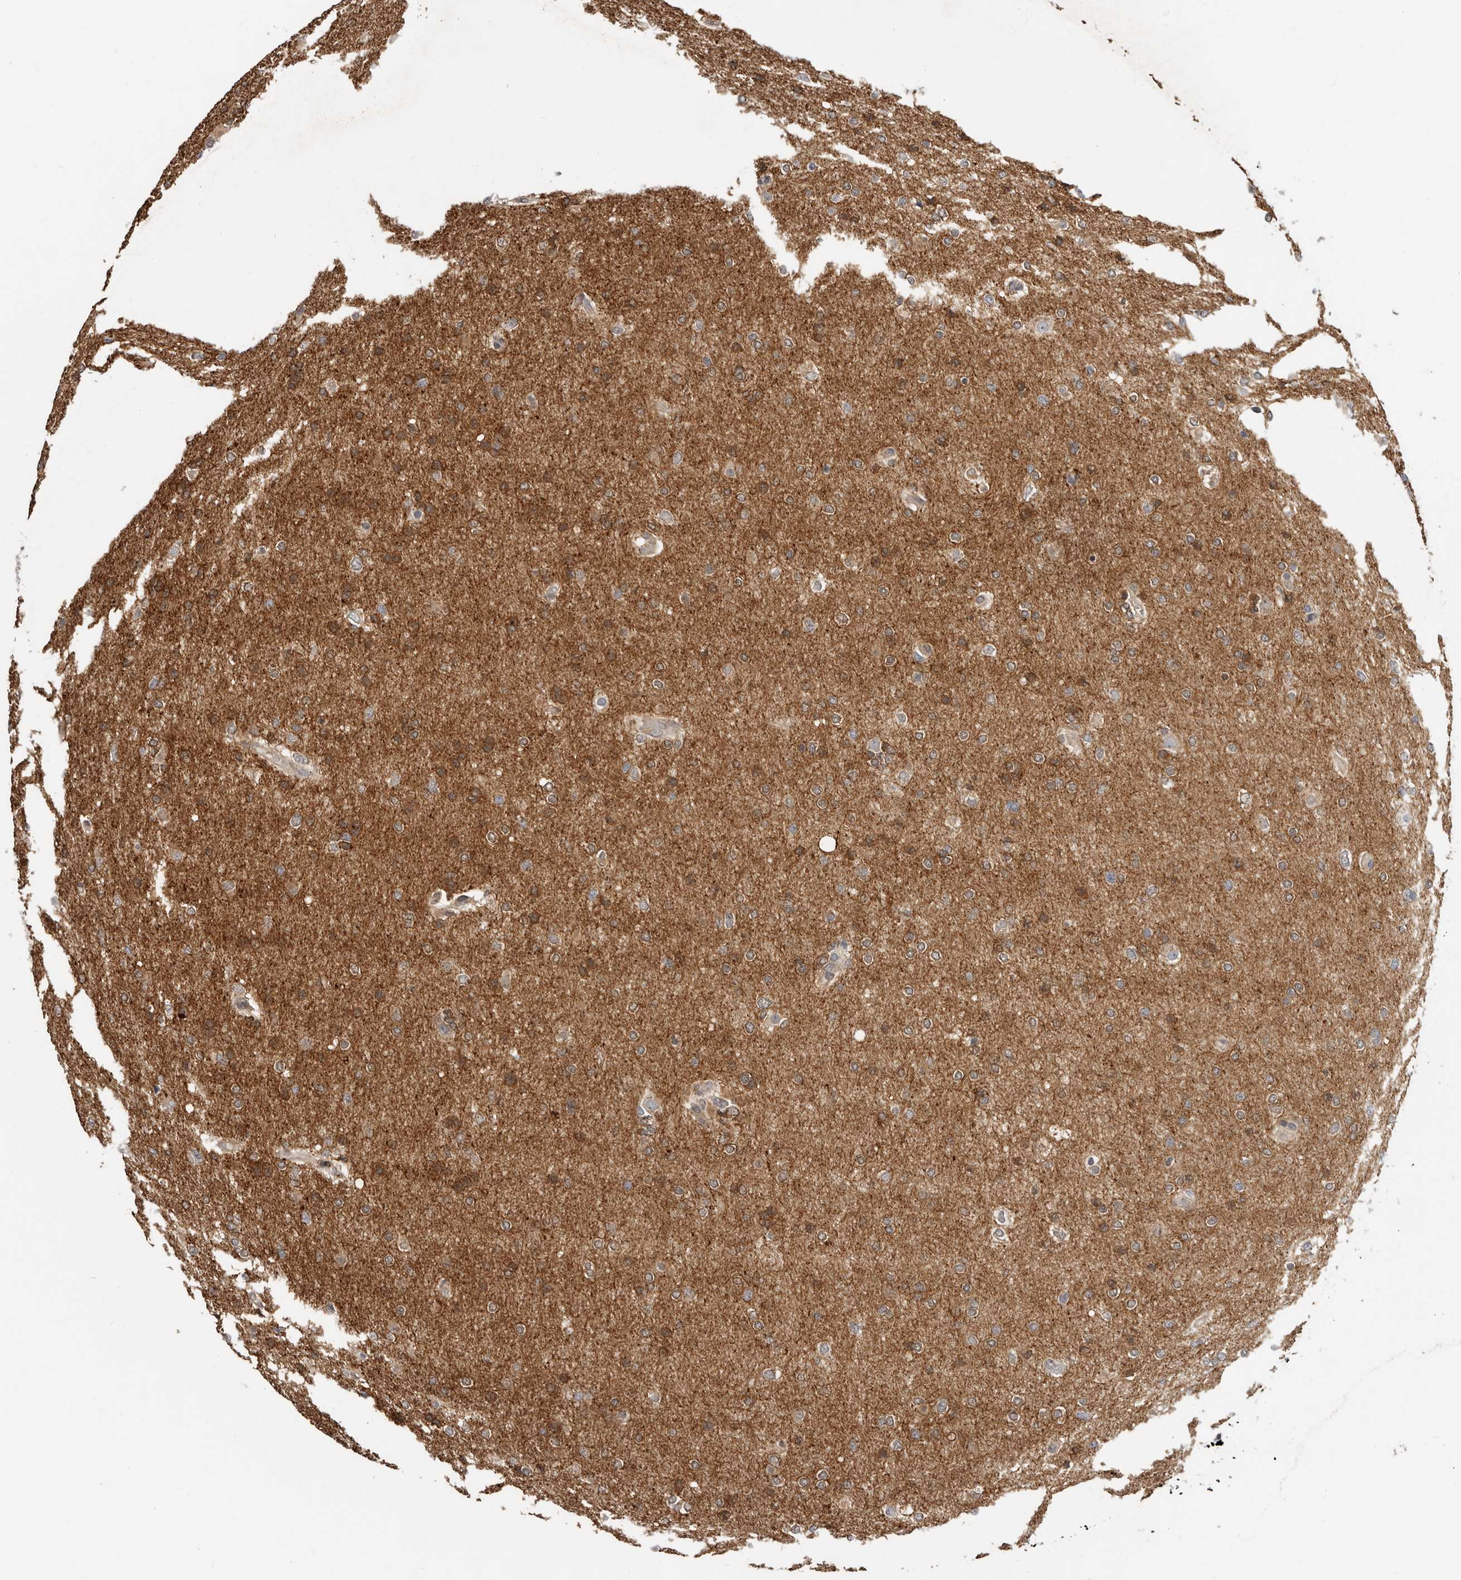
{"staining": {"intensity": "moderate", "quantity": "25%-75%", "location": "cytoplasmic/membranous"}, "tissue": "glioma", "cell_type": "Tumor cells", "image_type": "cancer", "snomed": [{"axis": "morphology", "description": "Glioma, malignant, High grade"}, {"axis": "topography", "description": "Cerebral cortex"}], "caption": "IHC histopathology image of neoplastic tissue: malignant glioma (high-grade) stained using immunohistochemistry shows medium levels of moderate protein expression localized specifically in the cytoplasmic/membranous of tumor cells, appearing as a cytoplasmic/membranous brown color.", "gene": "SBDS", "patient": {"sex": "female", "age": 36}}